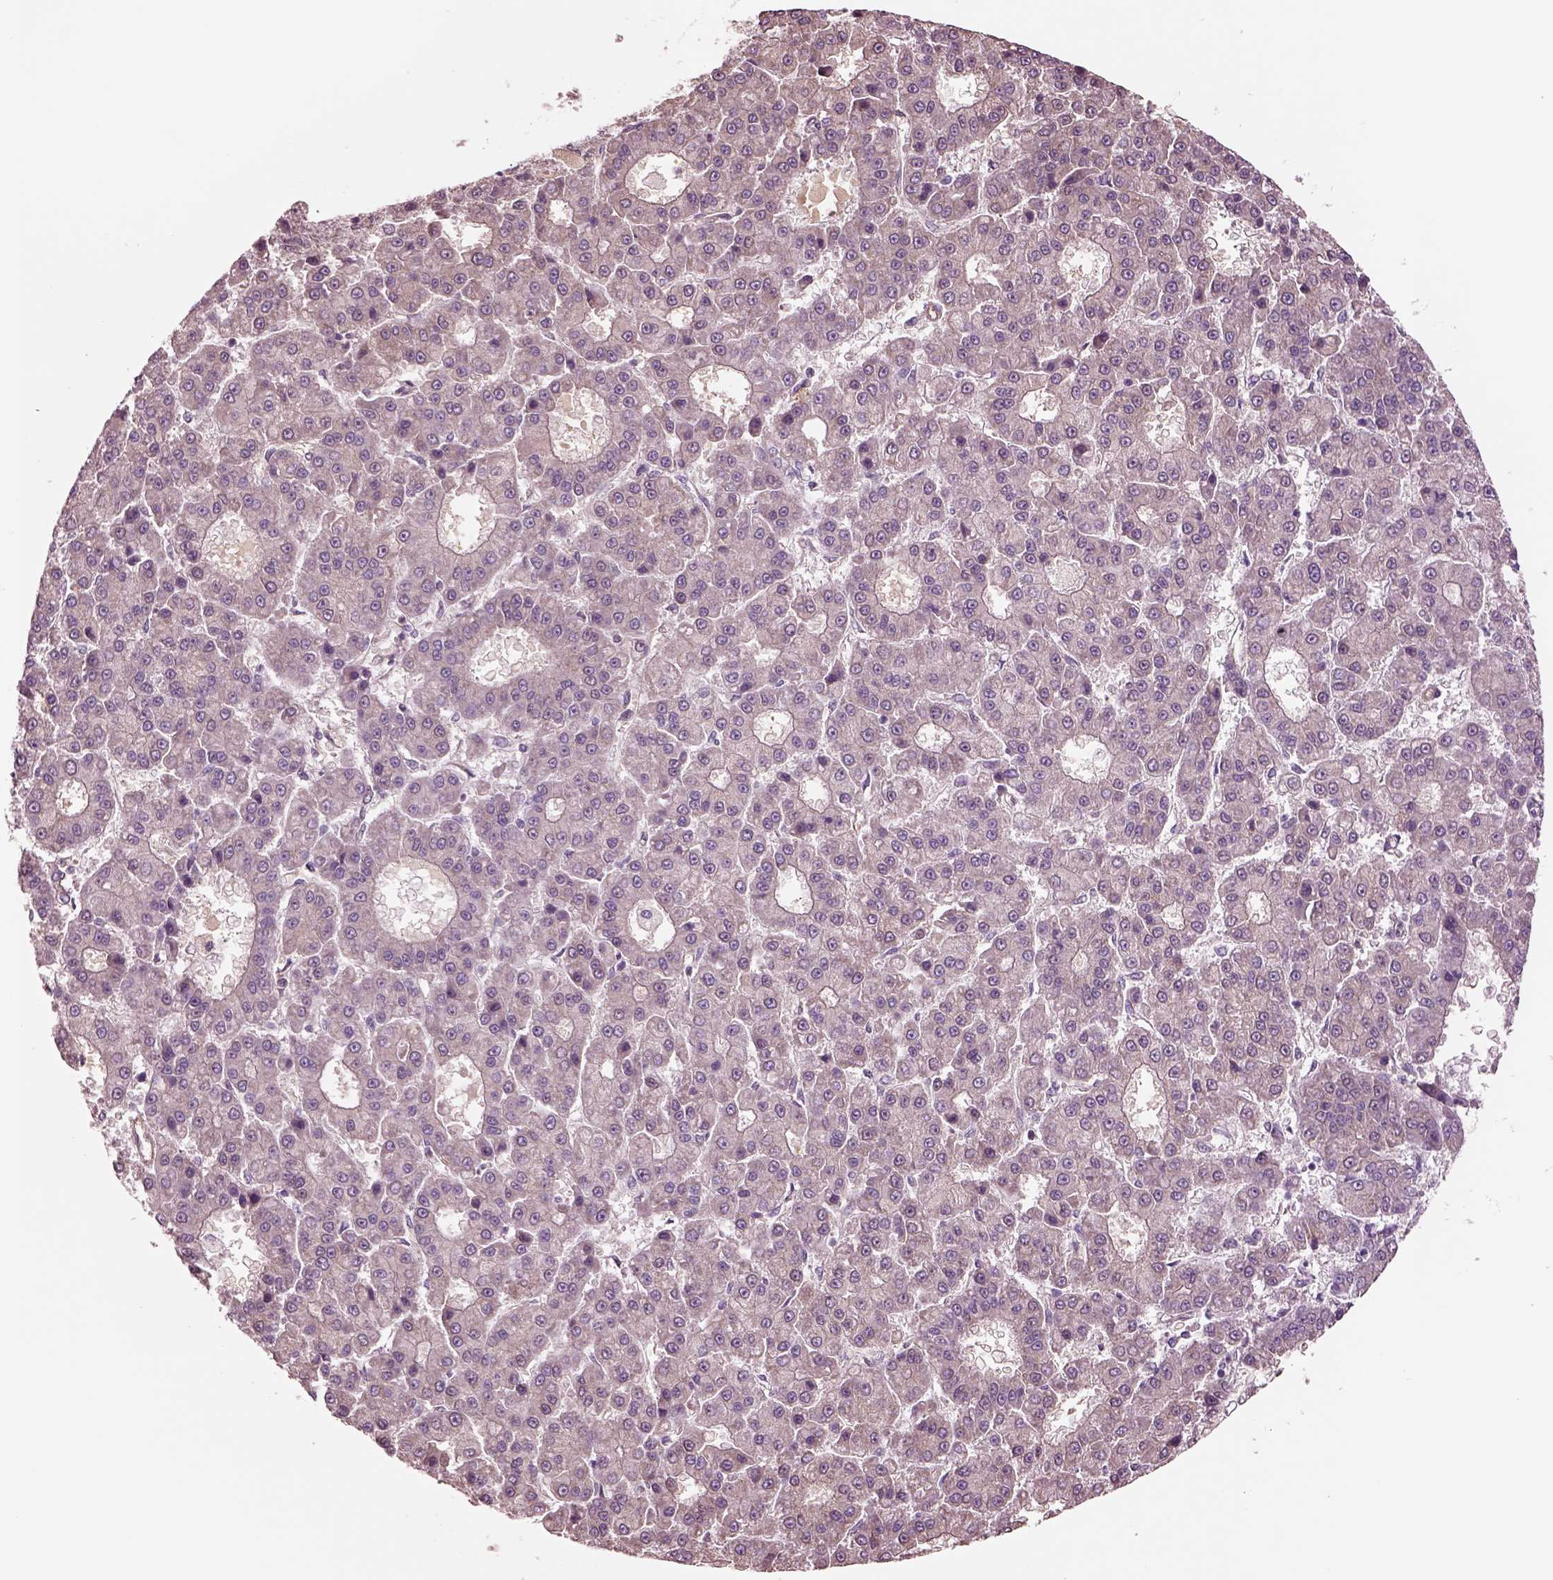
{"staining": {"intensity": "negative", "quantity": "none", "location": "none"}, "tissue": "liver cancer", "cell_type": "Tumor cells", "image_type": "cancer", "snomed": [{"axis": "morphology", "description": "Carcinoma, Hepatocellular, NOS"}, {"axis": "topography", "description": "Liver"}], "caption": "IHC photomicrograph of neoplastic tissue: human hepatocellular carcinoma (liver) stained with DAB (3,3'-diaminobenzidine) reveals no significant protein expression in tumor cells. The staining was performed using DAB (3,3'-diaminobenzidine) to visualize the protein expression in brown, while the nuclei were stained in blue with hematoxylin (Magnification: 20x).", "gene": "HTR1B", "patient": {"sex": "male", "age": 70}}